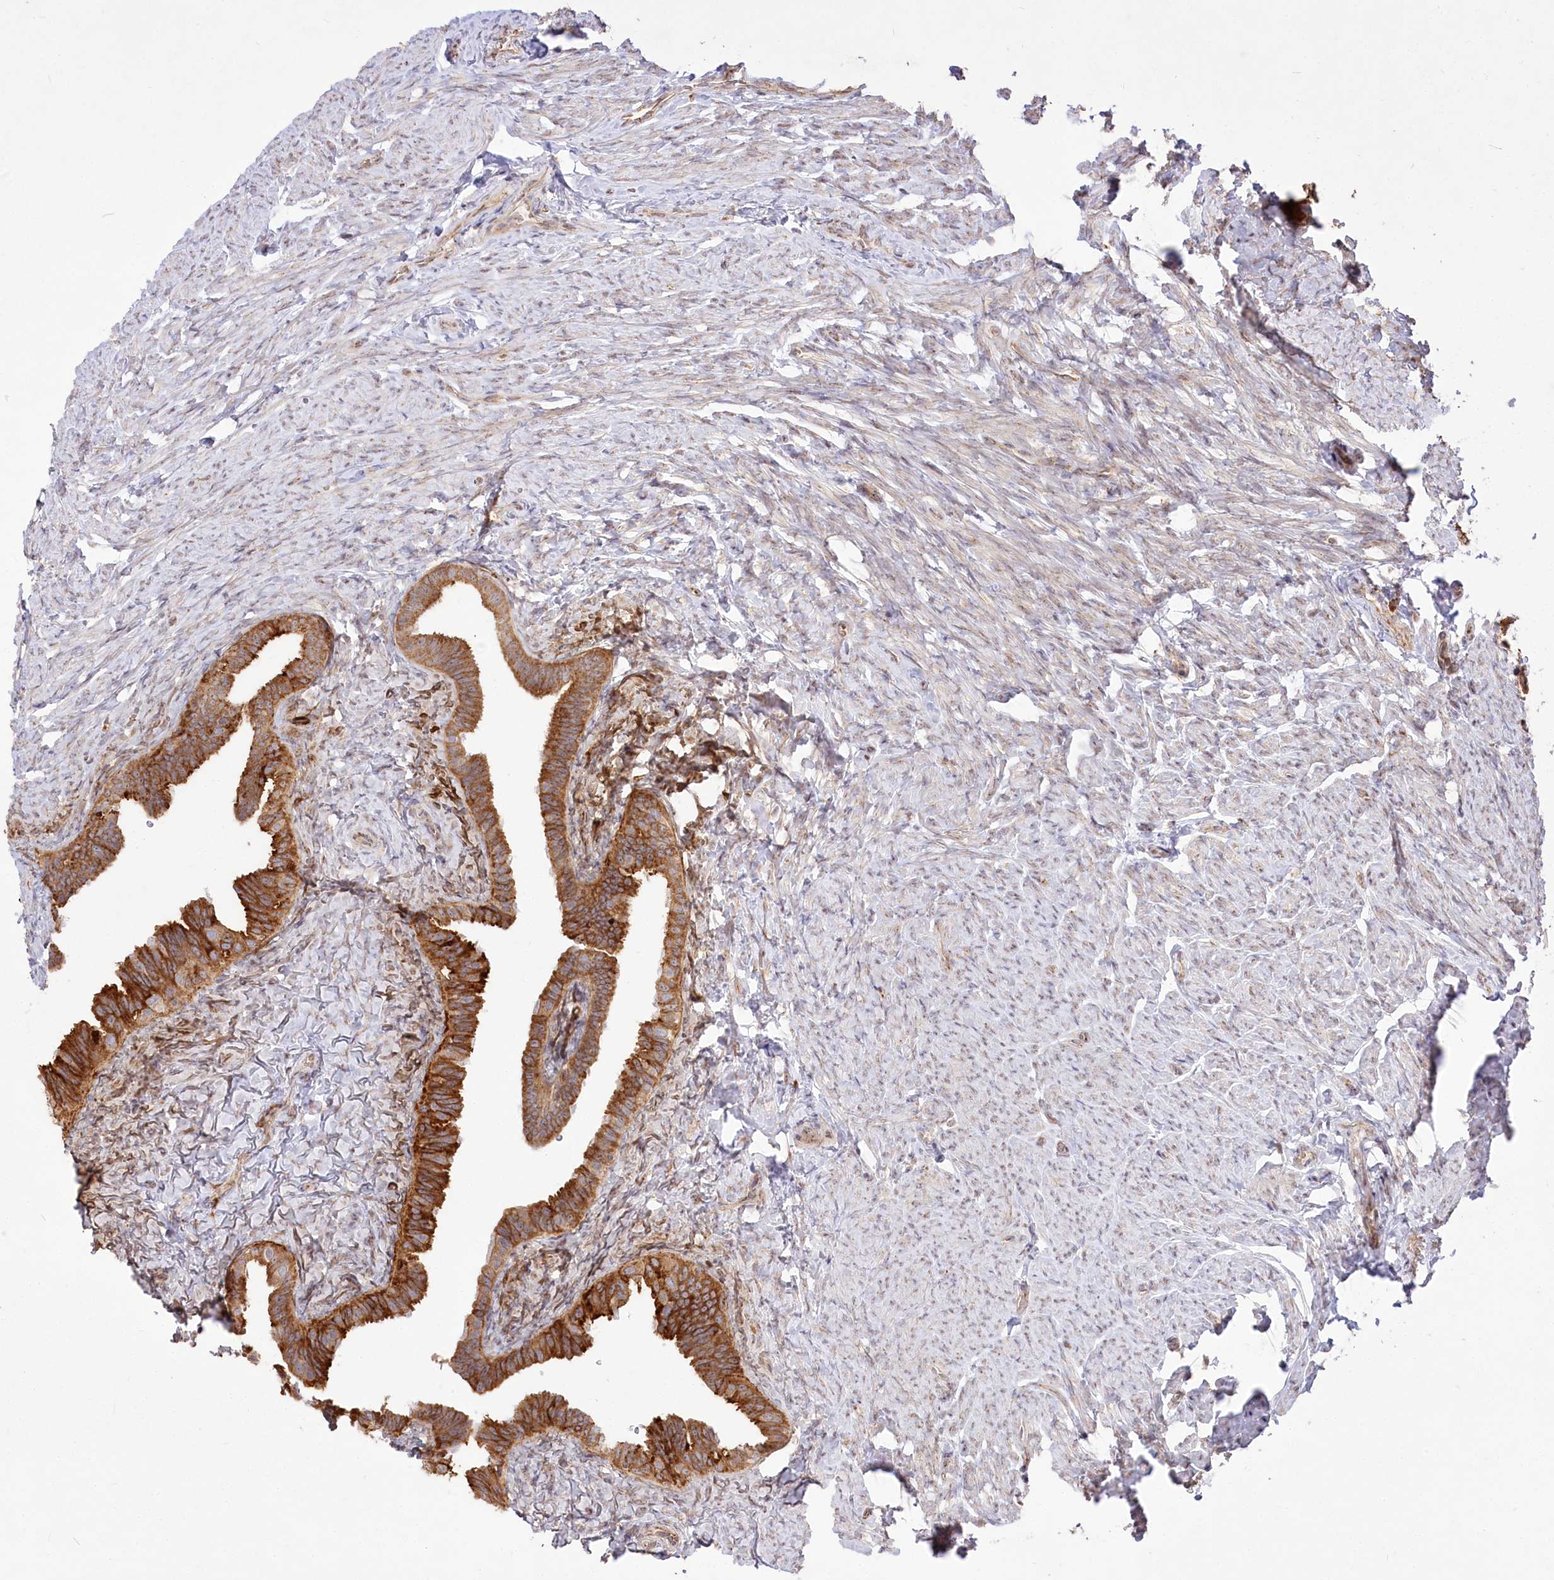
{"staining": {"intensity": "strong", "quantity": ">75%", "location": "cytoplasmic/membranous"}, "tissue": "fallopian tube", "cell_type": "Glandular cells", "image_type": "normal", "snomed": [{"axis": "morphology", "description": "Normal tissue, NOS"}, {"axis": "topography", "description": "Fallopian tube"}], "caption": "DAB (3,3'-diaminobenzidine) immunohistochemical staining of normal human fallopian tube reveals strong cytoplasmic/membranous protein staining in approximately >75% of glandular cells.", "gene": "STT3B", "patient": {"sex": "female", "age": 39}}